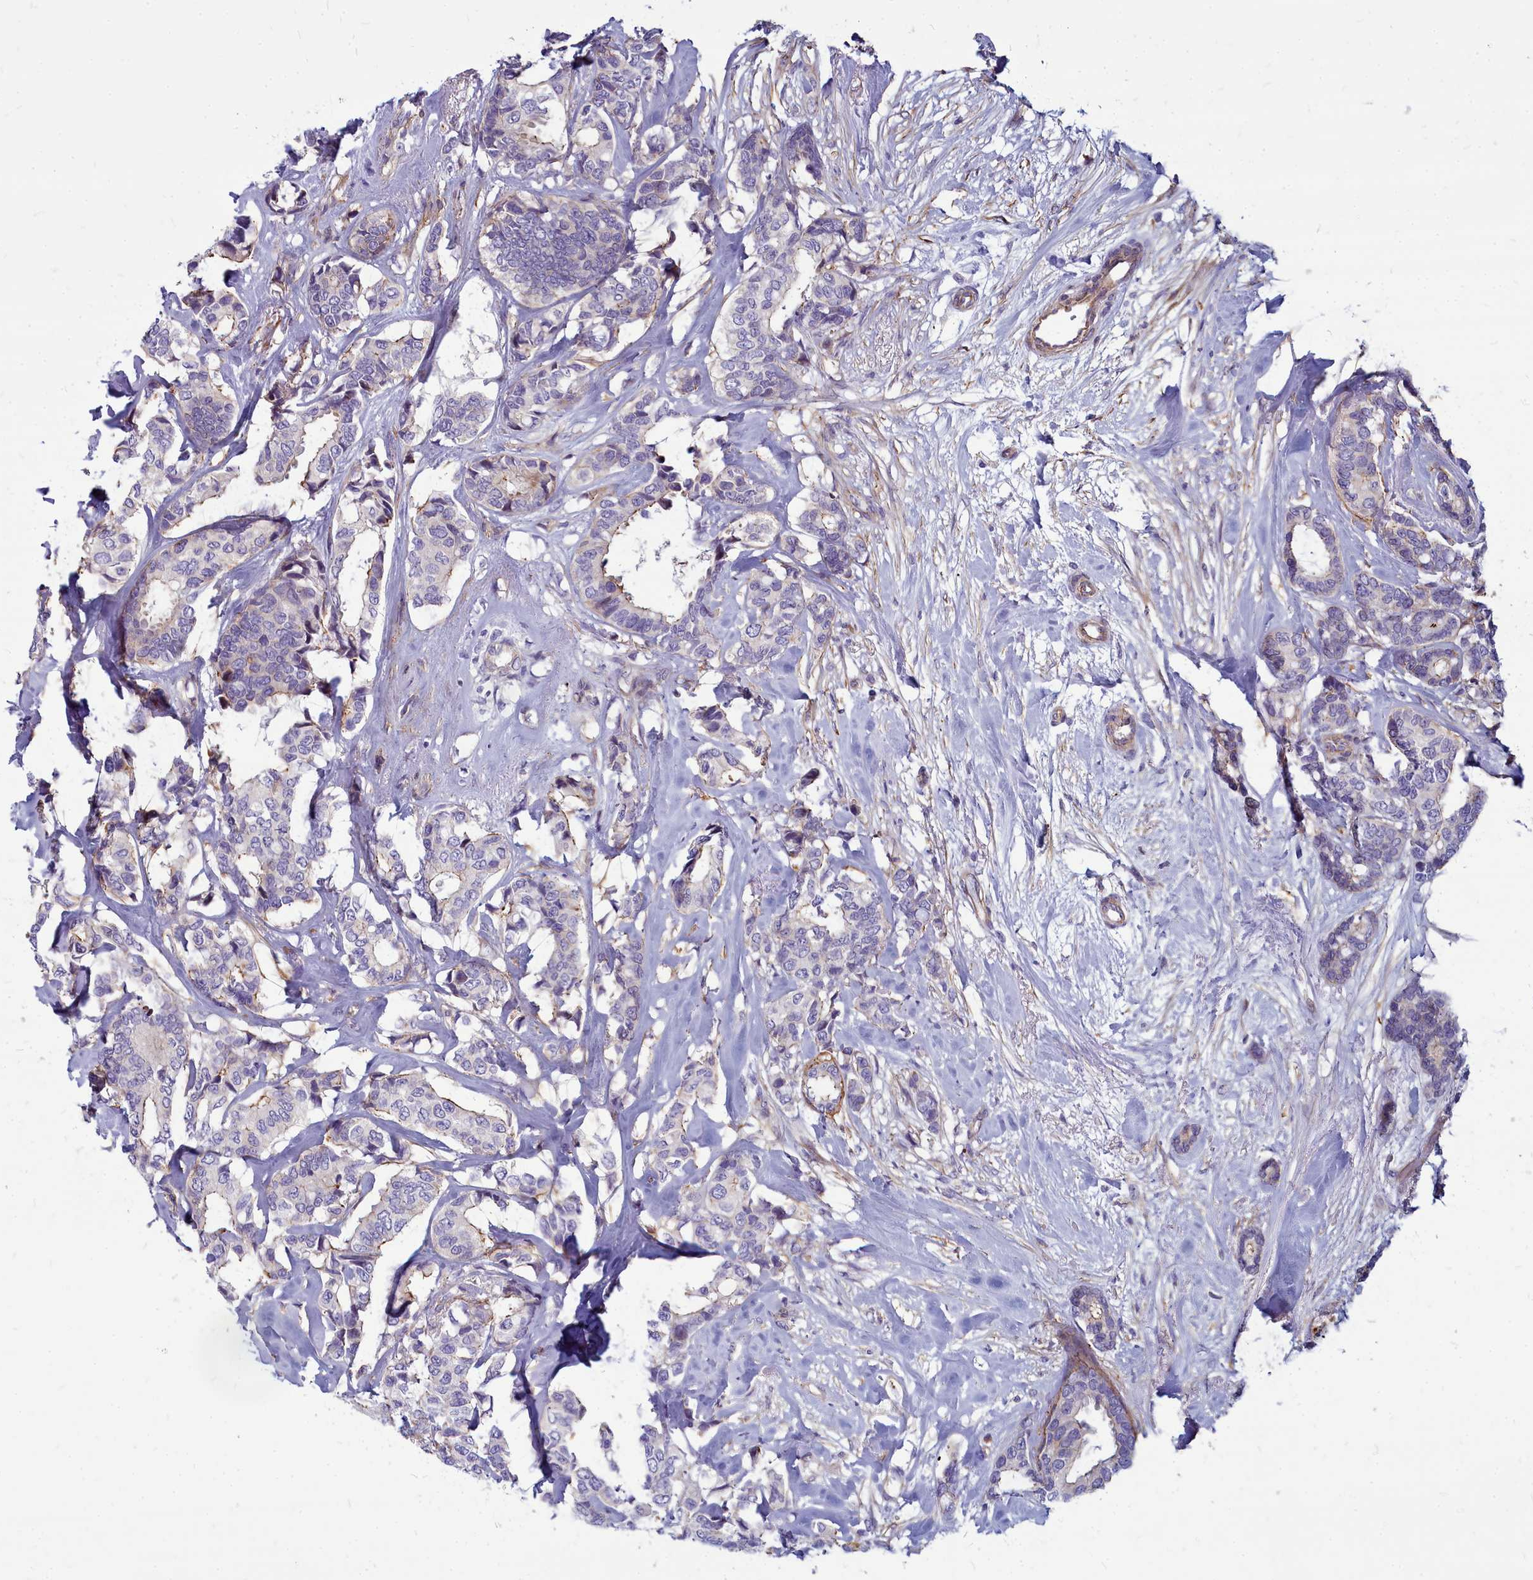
{"staining": {"intensity": "negative", "quantity": "none", "location": "none"}, "tissue": "breast cancer", "cell_type": "Tumor cells", "image_type": "cancer", "snomed": [{"axis": "morphology", "description": "Duct carcinoma"}, {"axis": "topography", "description": "Breast"}], "caption": "Tumor cells show no significant positivity in intraductal carcinoma (breast). (Stains: DAB IHC with hematoxylin counter stain, Microscopy: brightfield microscopy at high magnification).", "gene": "TTC5", "patient": {"sex": "female", "age": 87}}